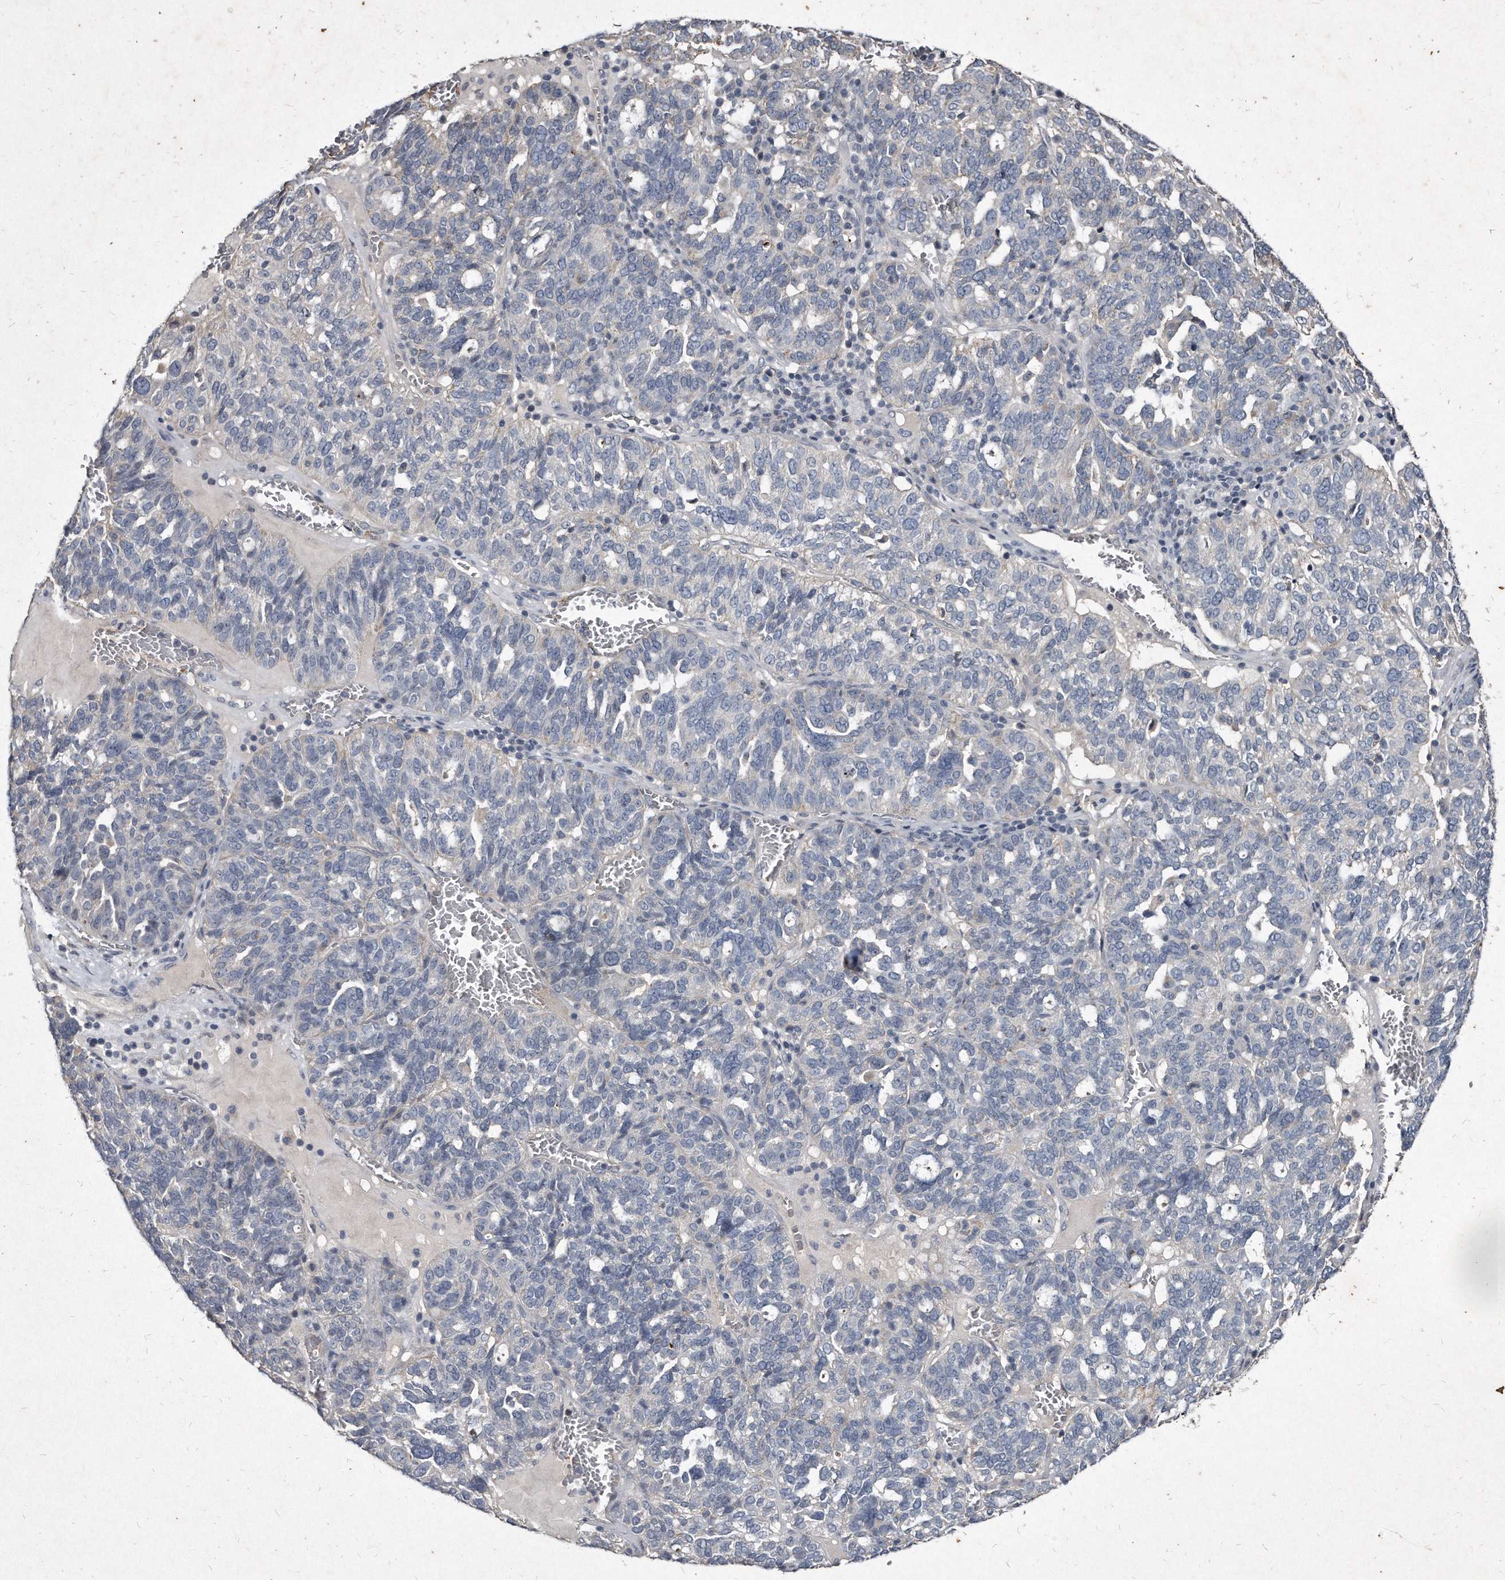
{"staining": {"intensity": "negative", "quantity": "none", "location": "none"}, "tissue": "ovarian cancer", "cell_type": "Tumor cells", "image_type": "cancer", "snomed": [{"axis": "morphology", "description": "Cystadenocarcinoma, serous, NOS"}, {"axis": "topography", "description": "Ovary"}], "caption": "An image of human ovarian serous cystadenocarcinoma is negative for staining in tumor cells.", "gene": "KLHDC3", "patient": {"sex": "female", "age": 59}}